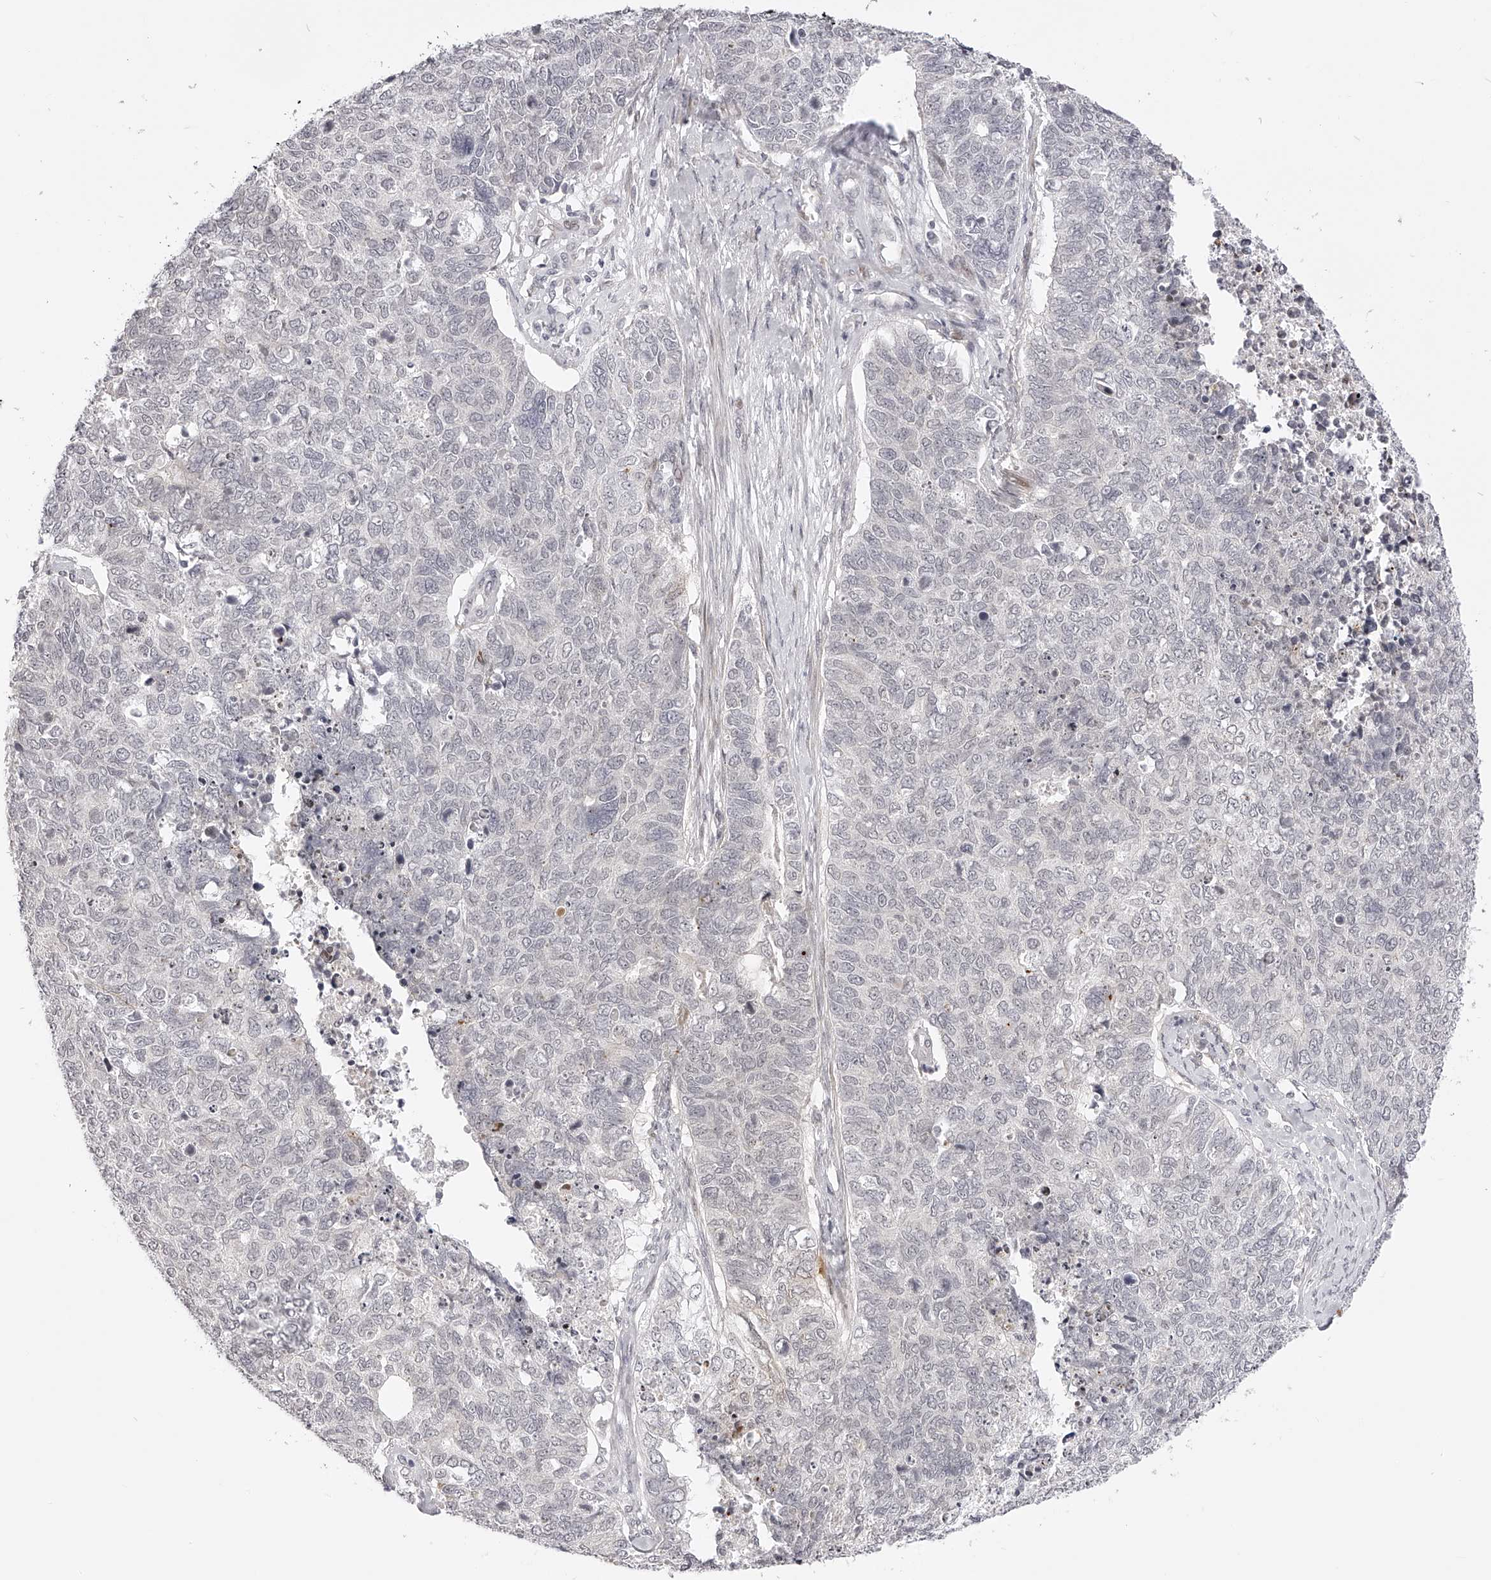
{"staining": {"intensity": "negative", "quantity": "none", "location": "none"}, "tissue": "cervical cancer", "cell_type": "Tumor cells", "image_type": "cancer", "snomed": [{"axis": "morphology", "description": "Squamous cell carcinoma, NOS"}, {"axis": "topography", "description": "Cervix"}], "caption": "Cervical squamous cell carcinoma stained for a protein using immunohistochemistry displays no staining tumor cells.", "gene": "PLEKHG1", "patient": {"sex": "female", "age": 63}}